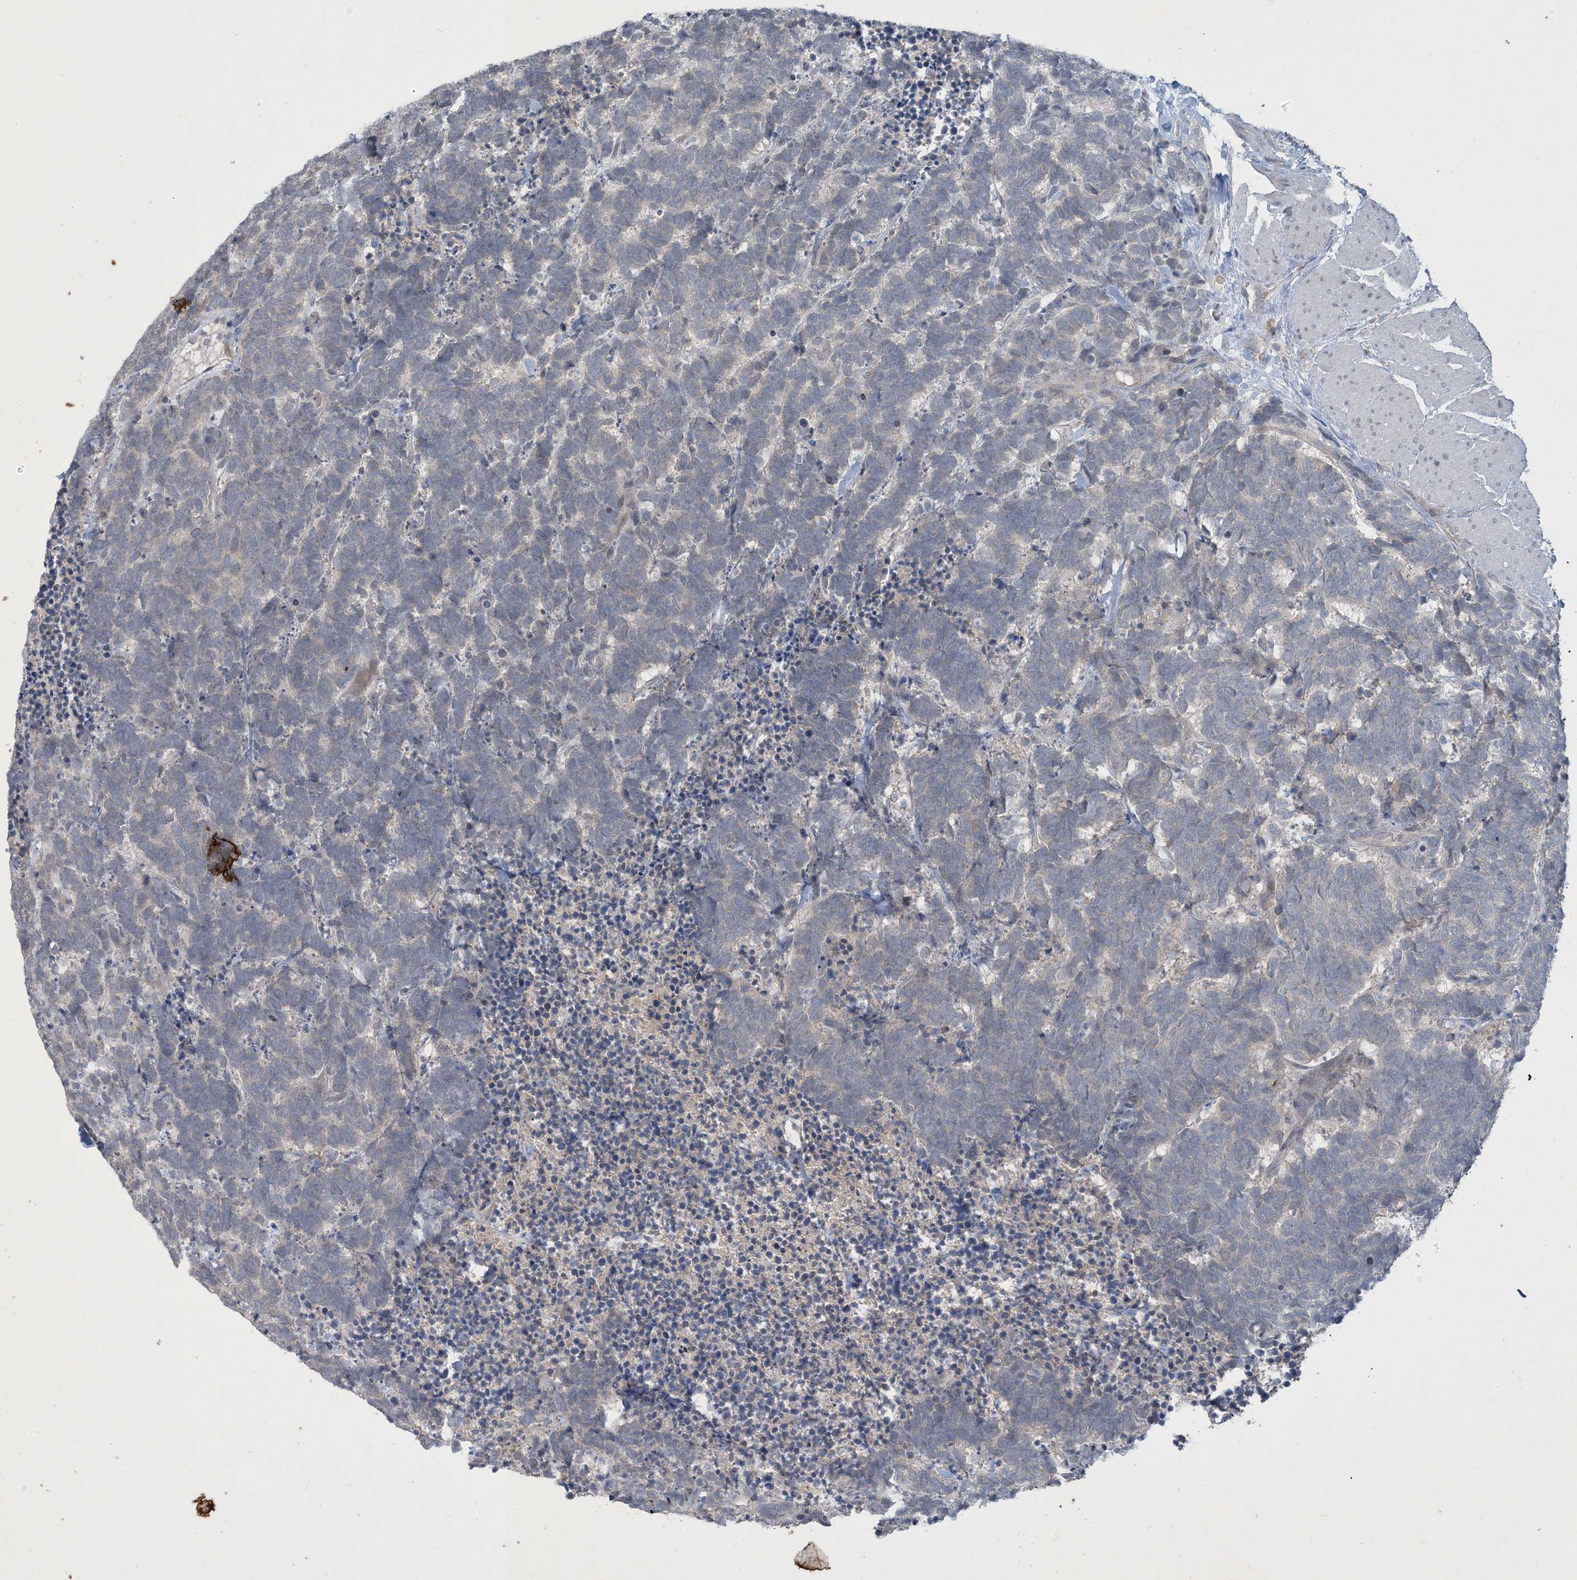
{"staining": {"intensity": "negative", "quantity": "none", "location": "none"}, "tissue": "carcinoid", "cell_type": "Tumor cells", "image_type": "cancer", "snomed": [{"axis": "morphology", "description": "Carcinoma, NOS"}, {"axis": "morphology", "description": "Carcinoid, malignant, NOS"}, {"axis": "topography", "description": "Urinary bladder"}], "caption": "This is an immunohistochemistry micrograph of human carcinoid. There is no staining in tumor cells.", "gene": "CDS1", "patient": {"sex": "male", "age": 57}}